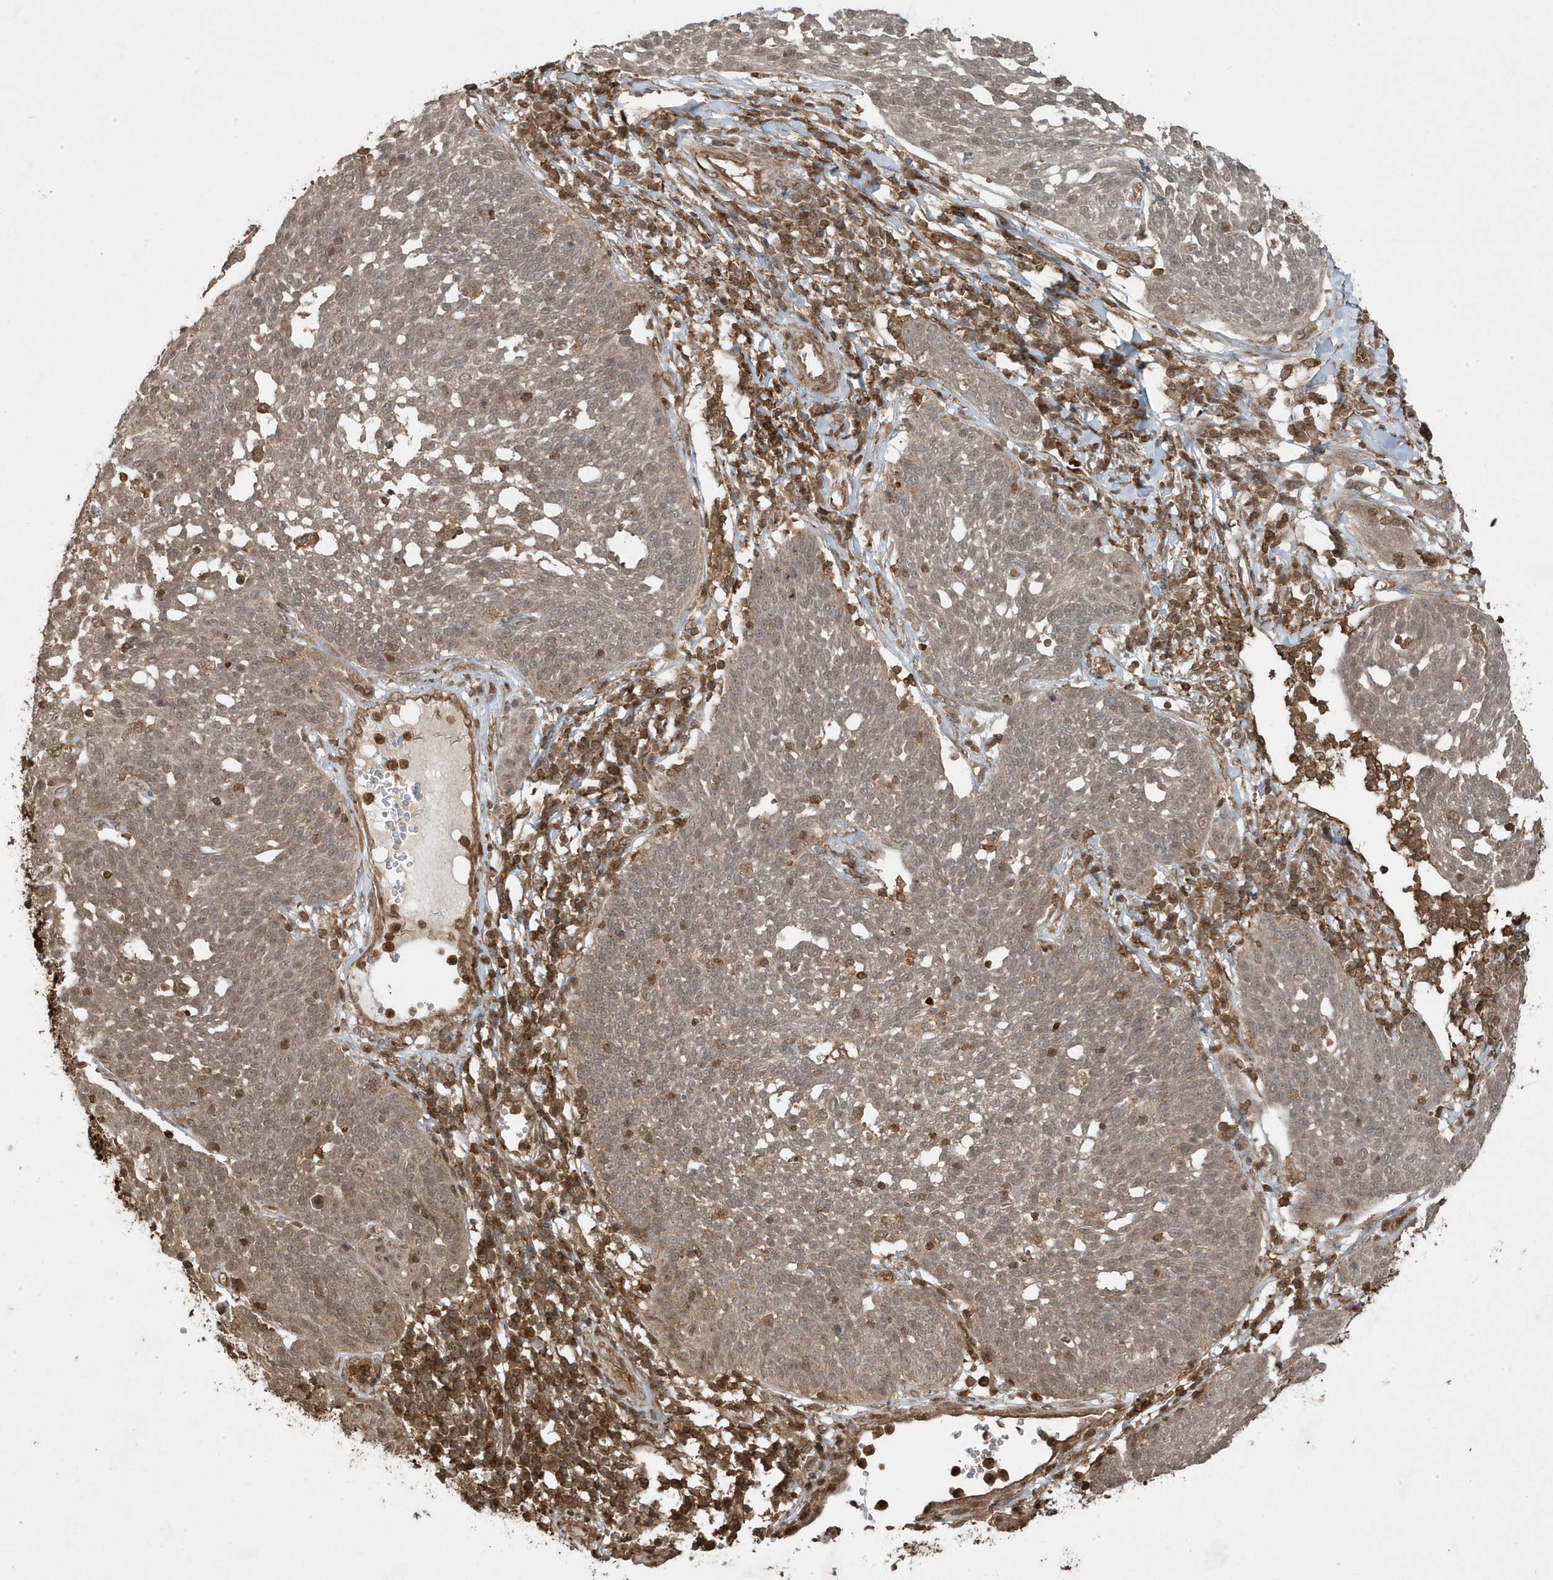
{"staining": {"intensity": "weak", "quantity": "<25%", "location": "cytoplasmic/membranous,nuclear"}, "tissue": "cervical cancer", "cell_type": "Tumor cells", "image_type": "cancer", "snomed": [{"axis": "morphology", "description": "Squamous cell carcinoma, NOS"}, {"axis": "topography", "description": "Cervix"}], "caption": "Histopathology image shows no protein staining in tumor cells of cervical cancer (squamous cell carcinoma) tissue.", "gene": "ASAP1", "patient": {"sex": "female", "age": 34}}